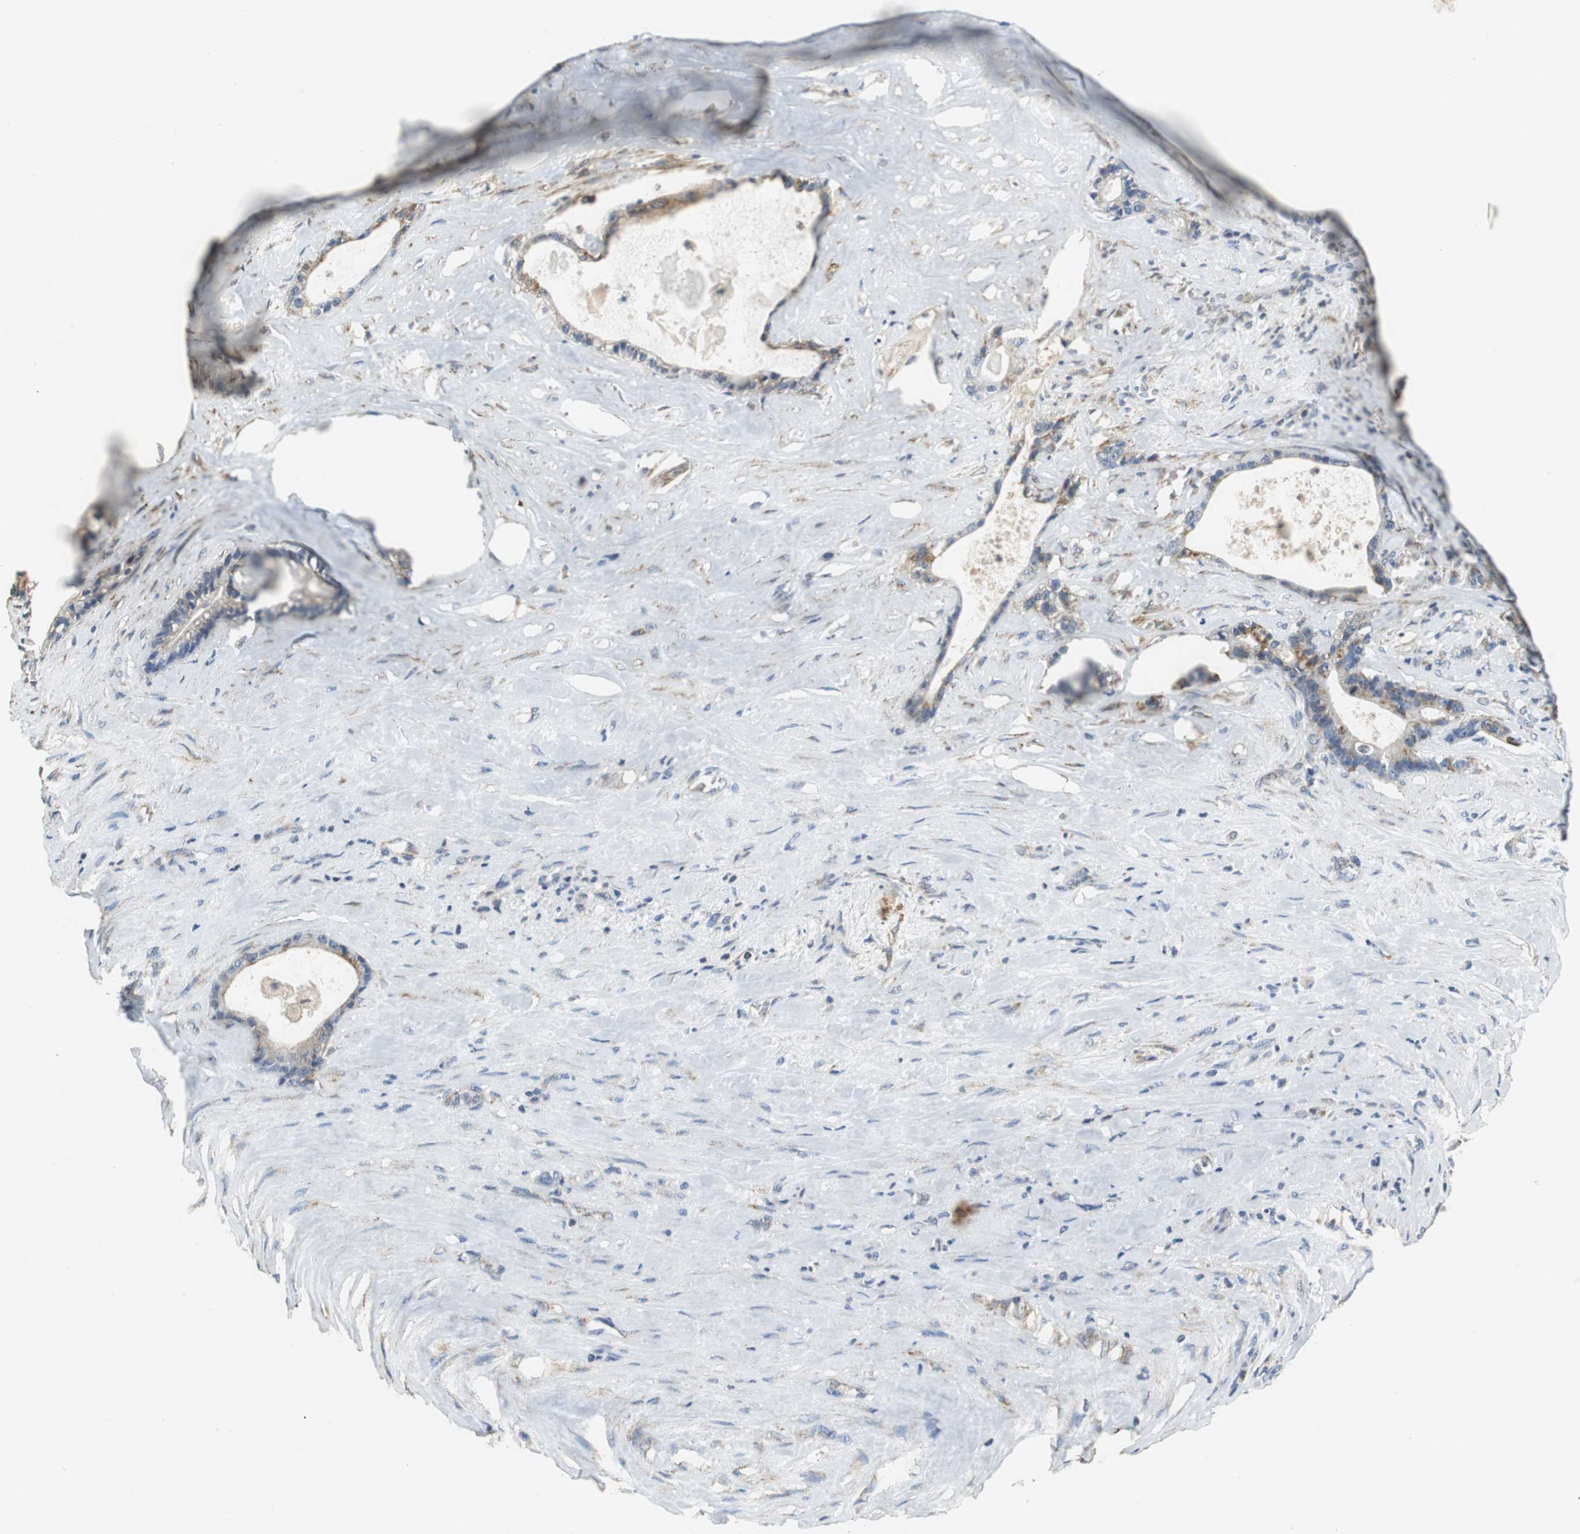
{"staining": {"intensity": "weak", "quantity": "<25%", "location": "cytoplasmic/membranous"}, "tissue": "liver cancer", "cell_type": "Tumor cells", "image_type": "cancer", "snomed": [{"axis": "morphology", "description": "Cholangiocarcinoma"}, {"axis": "topography", "description": "Liver"}], "caption": "Immunohistochemical staining of human liver cancer demonstrates no significant expression in tumor cells.", "gene": "NNT", "patient": {"sex": "female", "age": 55}}